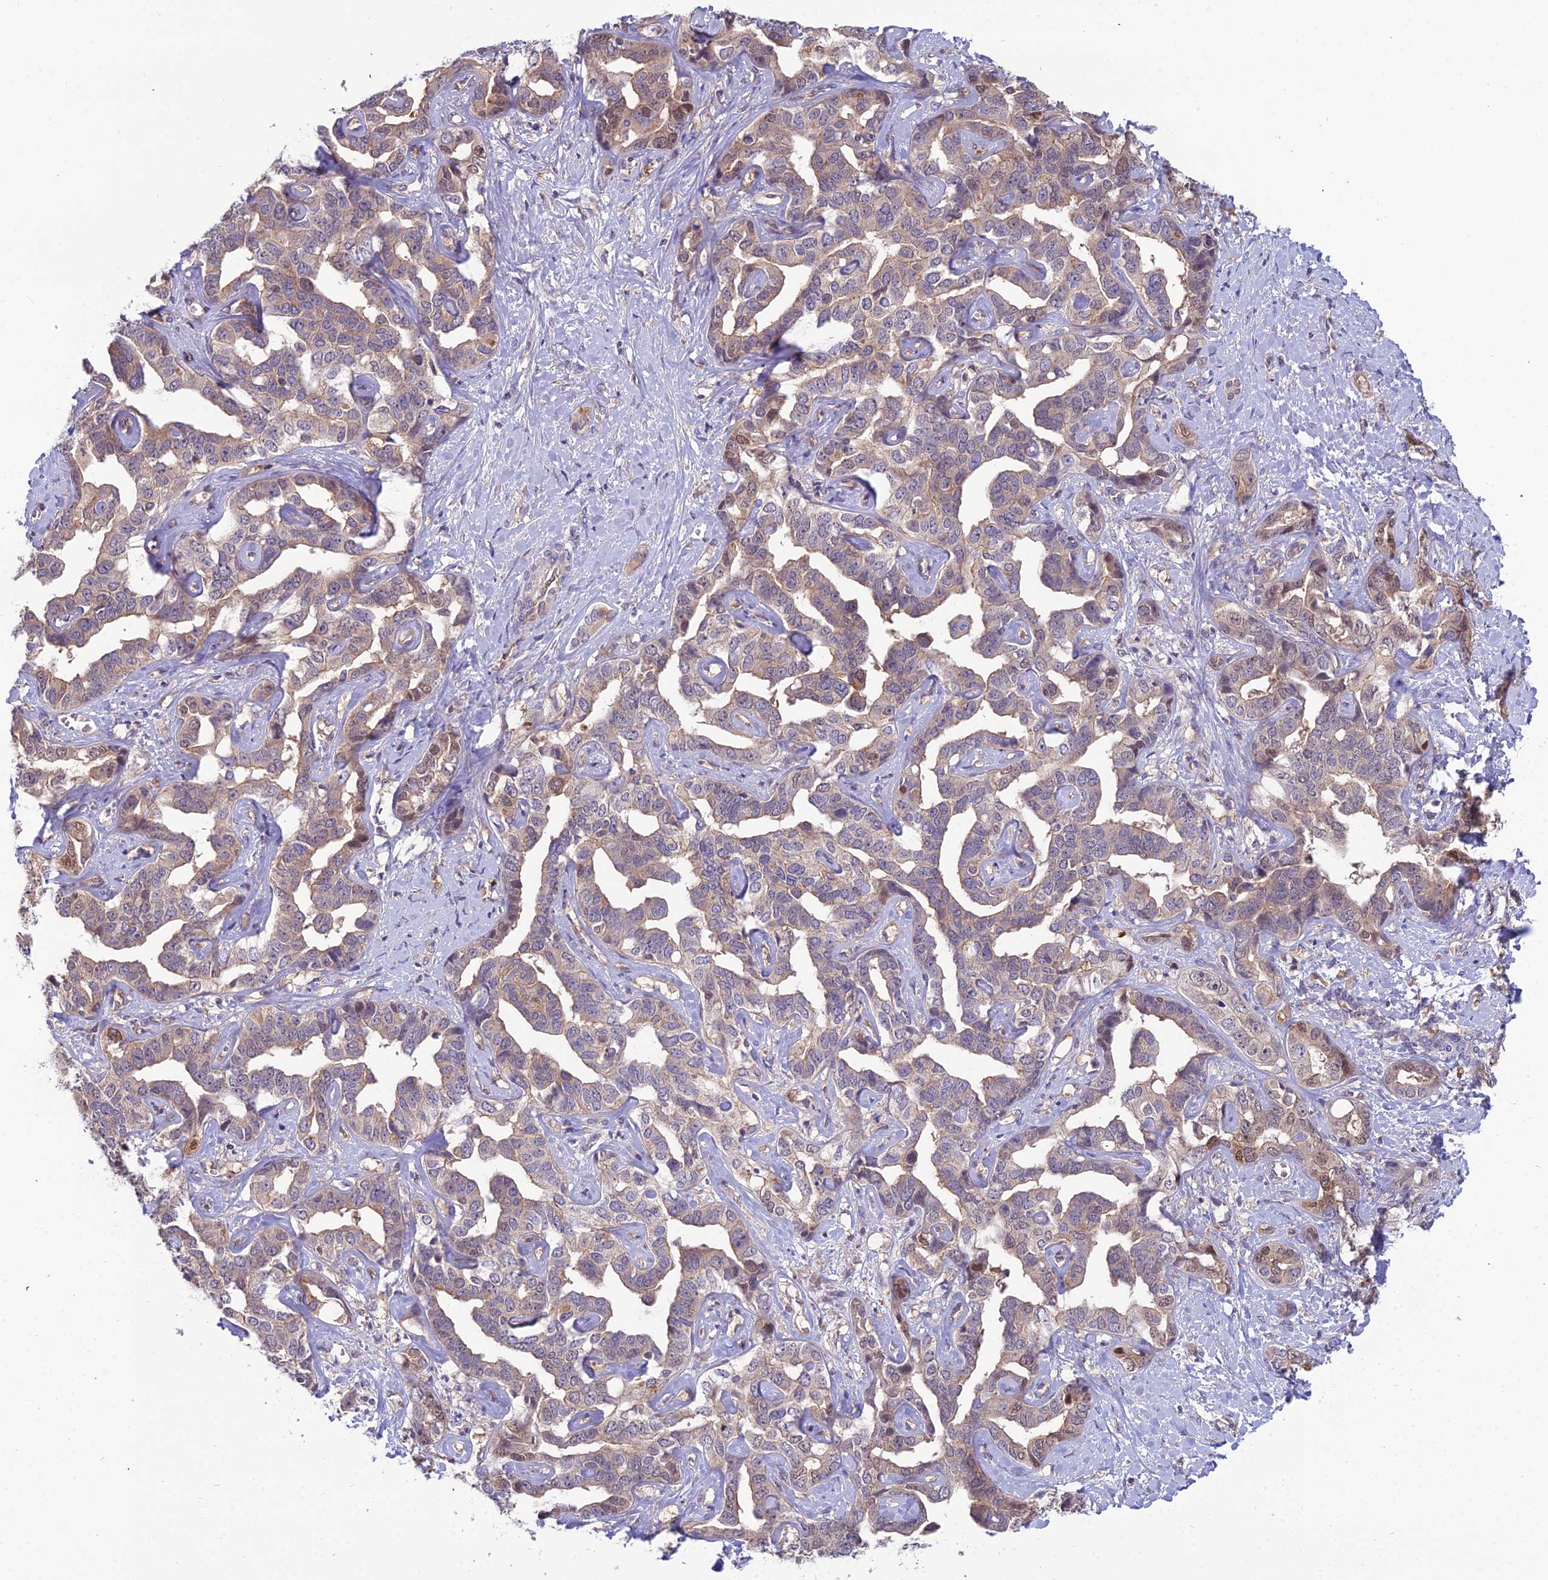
{"staining": {"intensity": "weak", "quantity": "<25%", "location": "cytoplasmic/membranous,nuclear"}, "tissue": "liver cancer", "cell_type": "Tumor cells", "image_type": "cancer", "snomed": [{"axis": "morphology", "description": "Cholangiocarcinoma"}, {"axis": "topography", "description": "Liver"}], "caption": "Tumor cells are negative for brown protein staining in liver cholangiocarcinoma. The staining was performed using DAB to visualize the protein expression in brown, while the nuclei were stained in blue with hematoxylin (Magnification: 20x).", "gene": "MVD", "patient": {"sex": "male", "age": 59}}